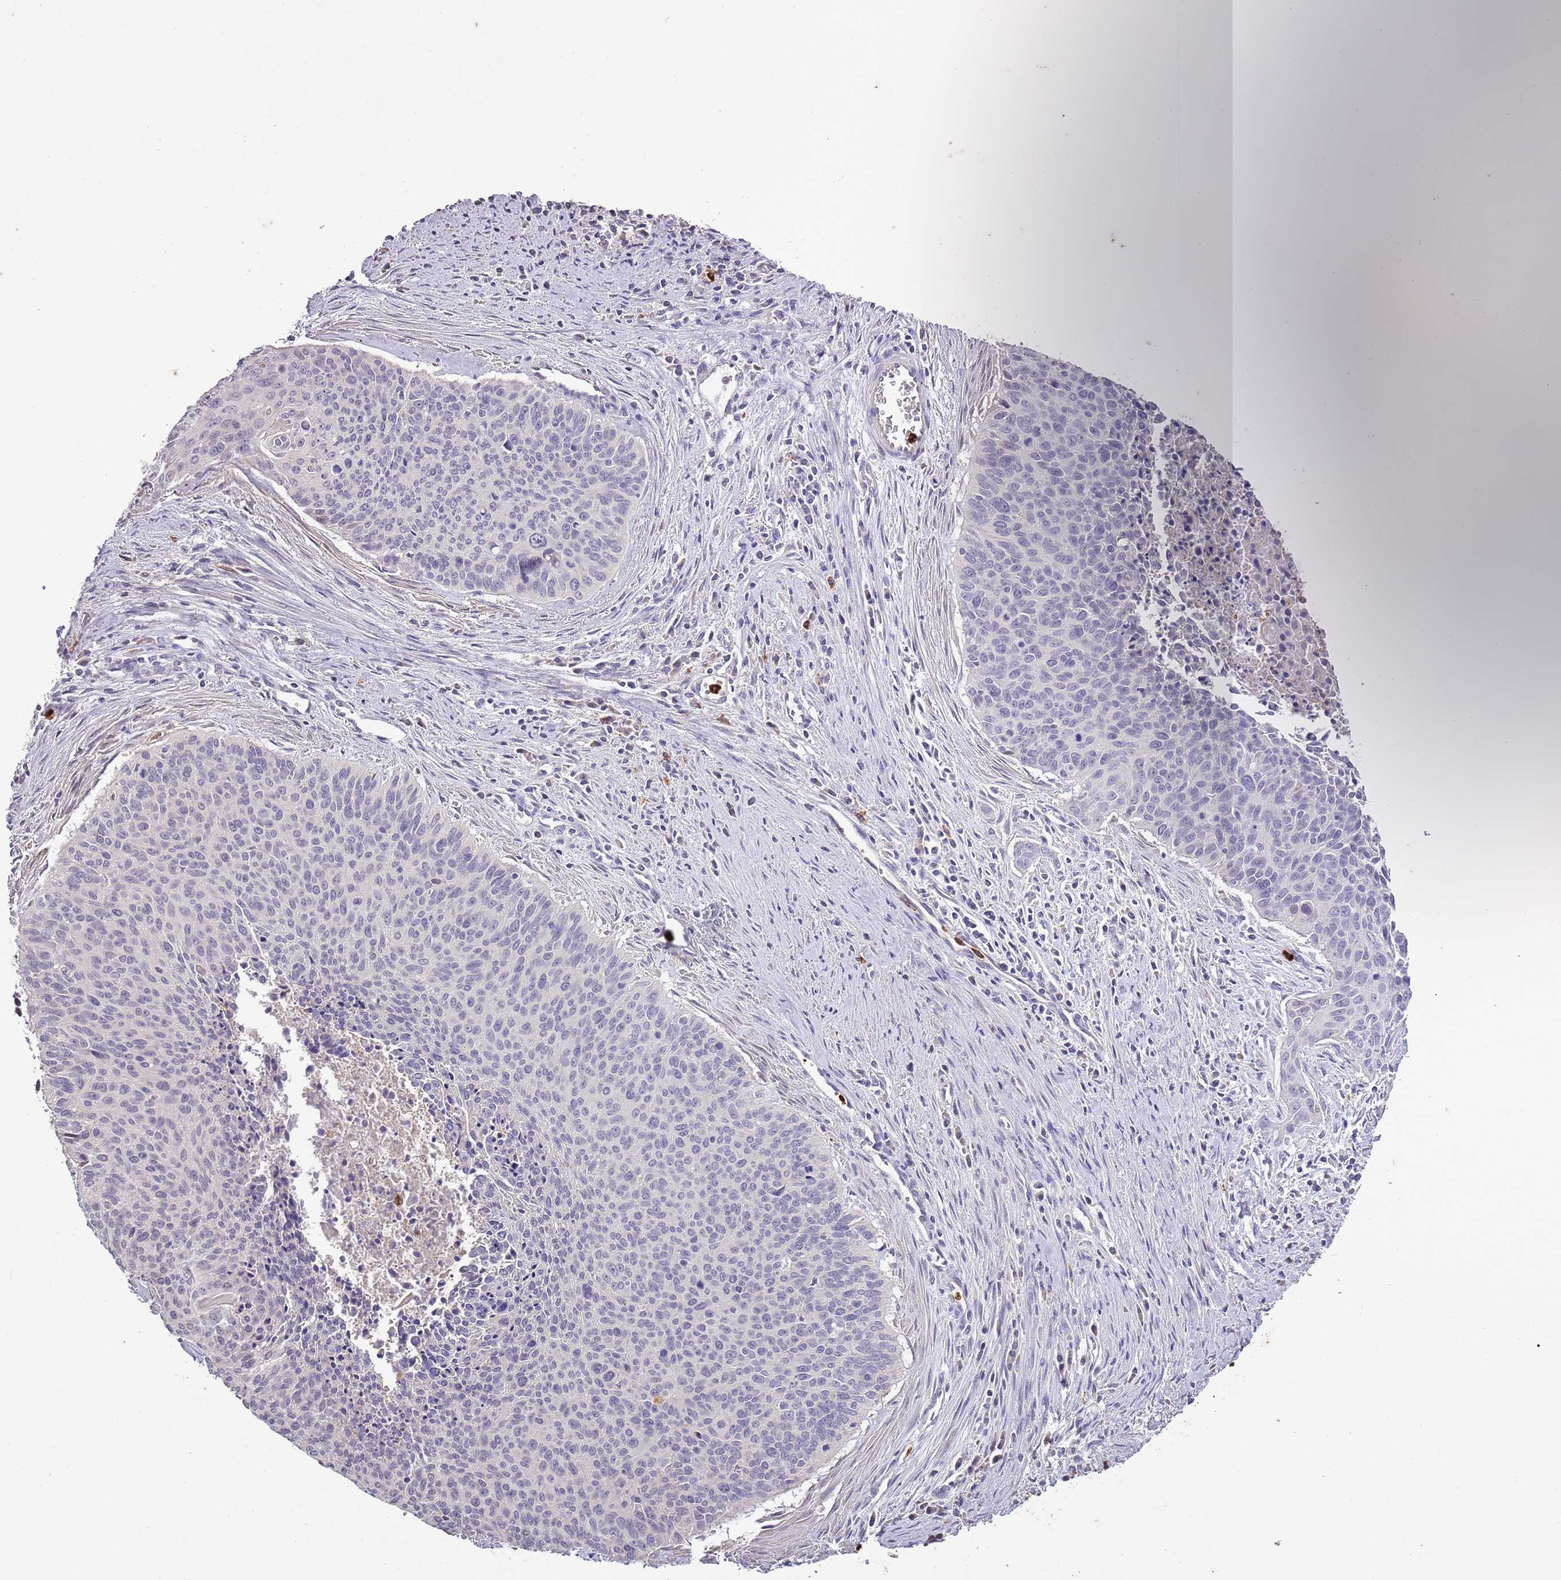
{"staining": {"intensity": "negative", "quantity": "none", "location": "none"}, "tissue": "cervical cancer", "cell_type": "Tumor cells", "image_type": "cancer", "snomed": [{"axis": "morphology", "description": "Squamous cell carcinoma, NOS"}, {"axis": "topography", "description": "Cervix"}], "caption": "Human squamous cell carcinoma (cervical) stained for a protein using immunohistochemistry (IHC) displays no expression in tumor cells.", "gene": "P2RY13", "patient": {"sex": "female", "age": 55}}